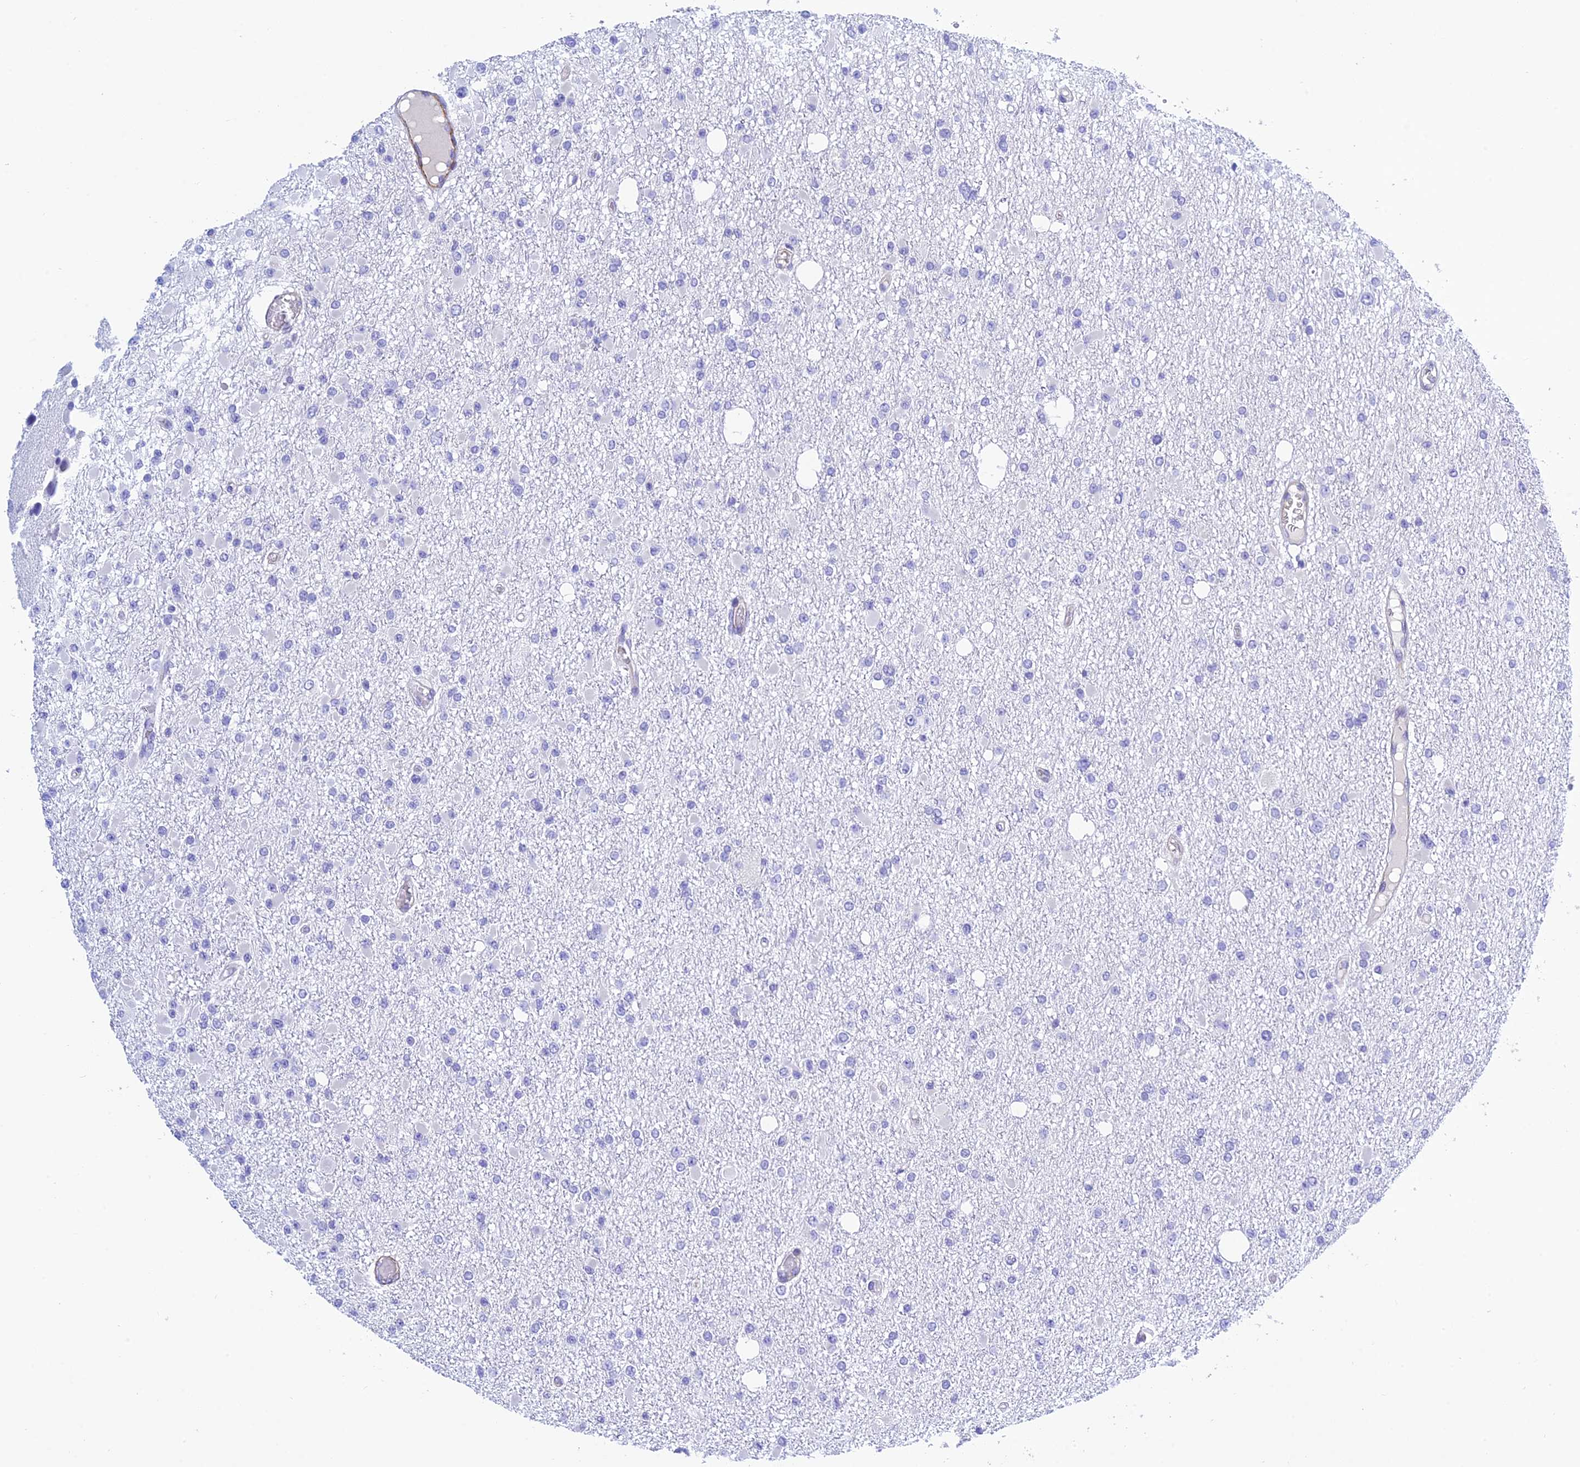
{"staining": {"intensity": "negative", "quantity": "none", "location": "none"}, "tissue": "glioma", "cell_type": "Tumor cells", "image_type": "cancer", "snomed": [{"axis": "morphology", "description": "Glioma, malignant, Low grade"}, {"axis": "topography", "description": "Brain"}], "caption": "Tumor cells show no significant positivity in malignant glioma (low-grade).", "gene": "ZDHHC16", "patient": {"sex": "female", "age": 22}}